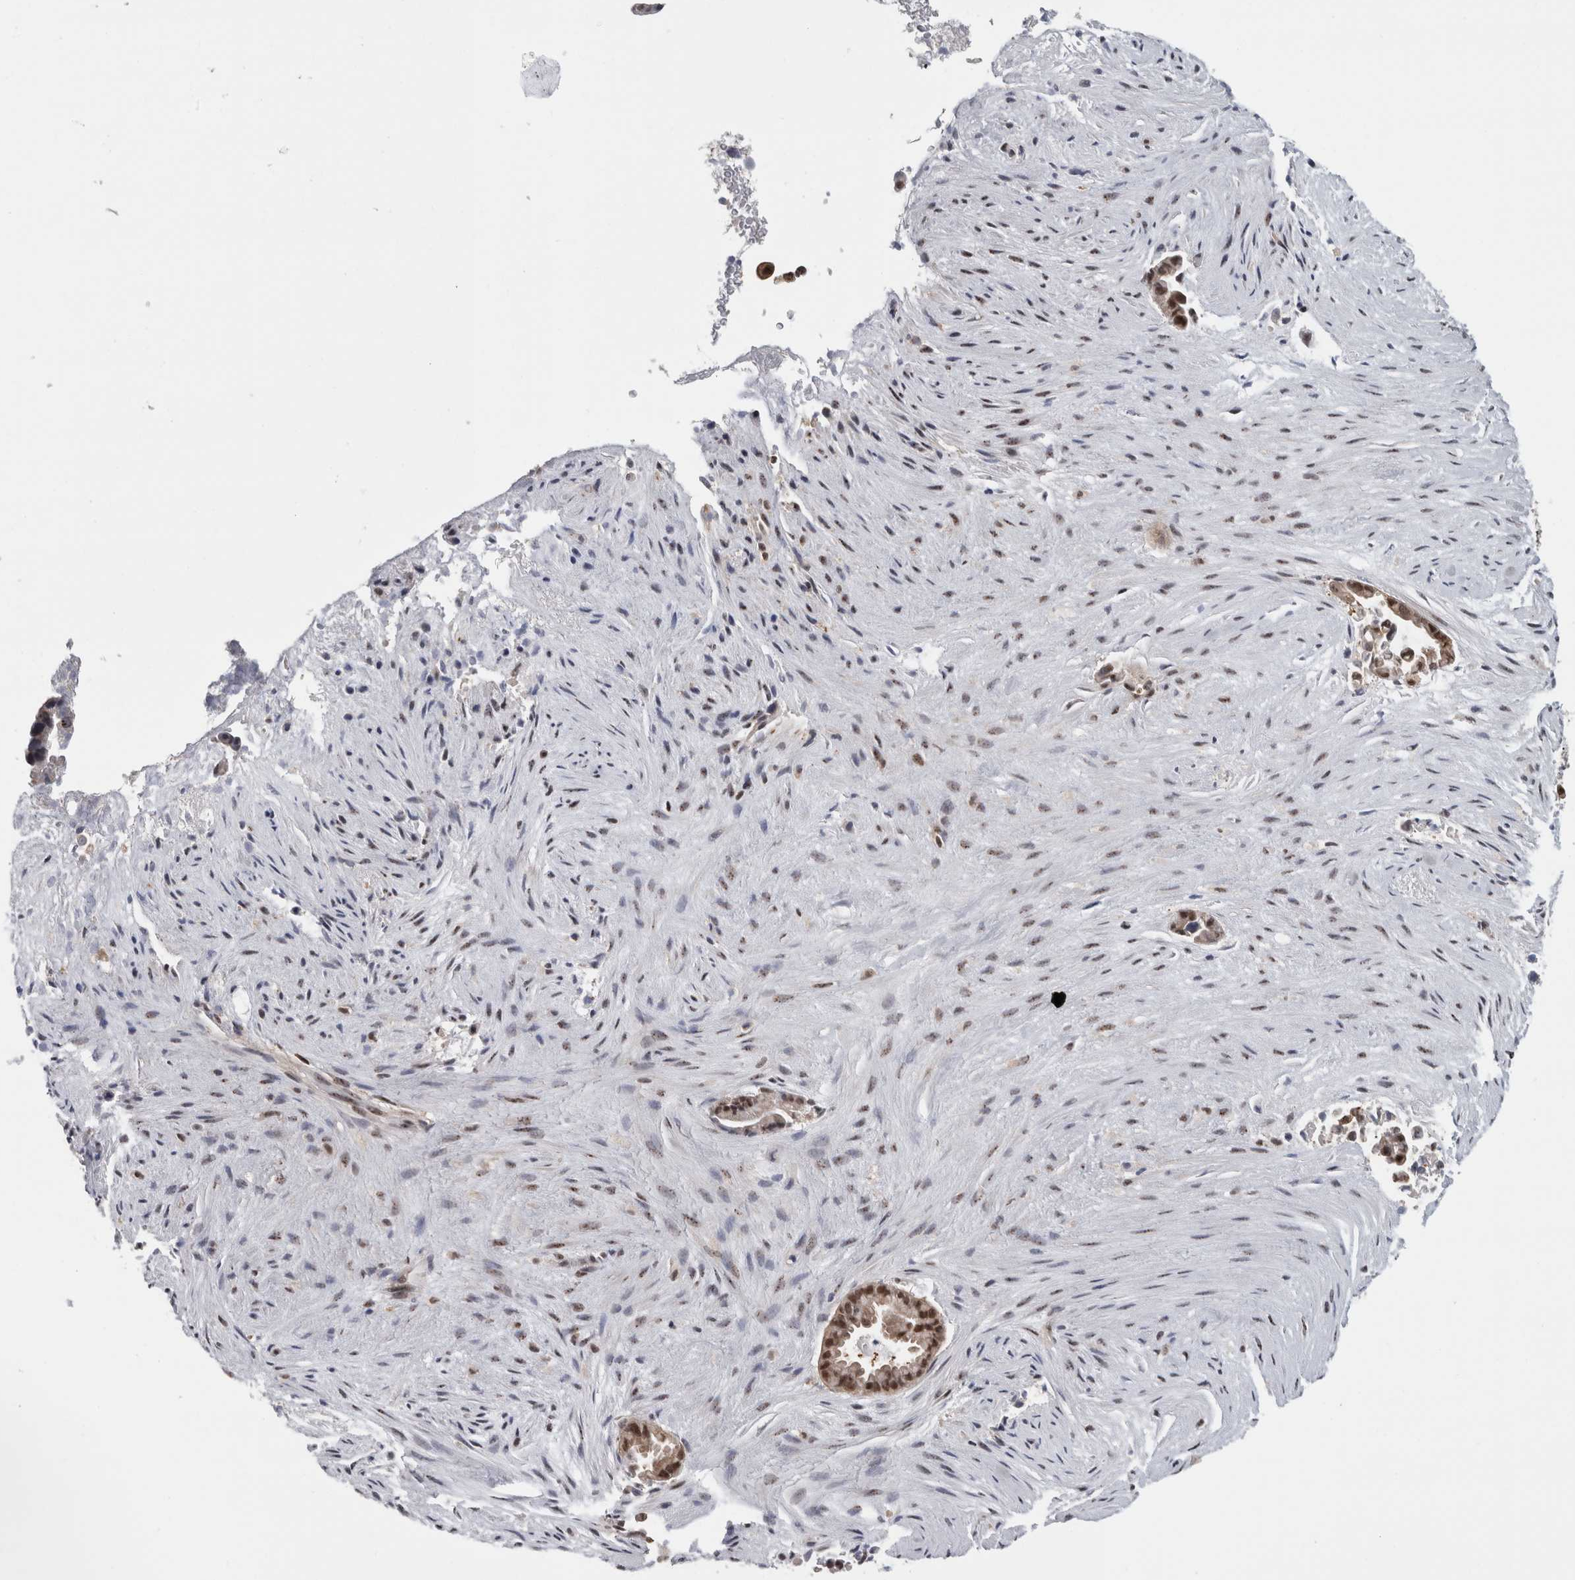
{"staining": {"intensity": "moderate", "quantity": ">75%", "location": "cytoplasmic/membranous,nuclear"}, "tissue": "liver cancer", "cell_type": "Tumor cells", "image_type": "cancer", "snomed": [{"axis": "morphology", "description": "Cholangiocarcinoma"}, {"axis": "topography", "description": "Liver"}], "caption": "This histopathology image exhibits liver cancer stained with immunohistochemistry (IHC) to label a protein in brown. The cytoplasmic/membranous and nuclear of tumor cells show moderate positivity for the protein. Nuclei are counter-stained blue.", "gene": "TDRD7", "patient": {"sex": "female", "age": 55}}